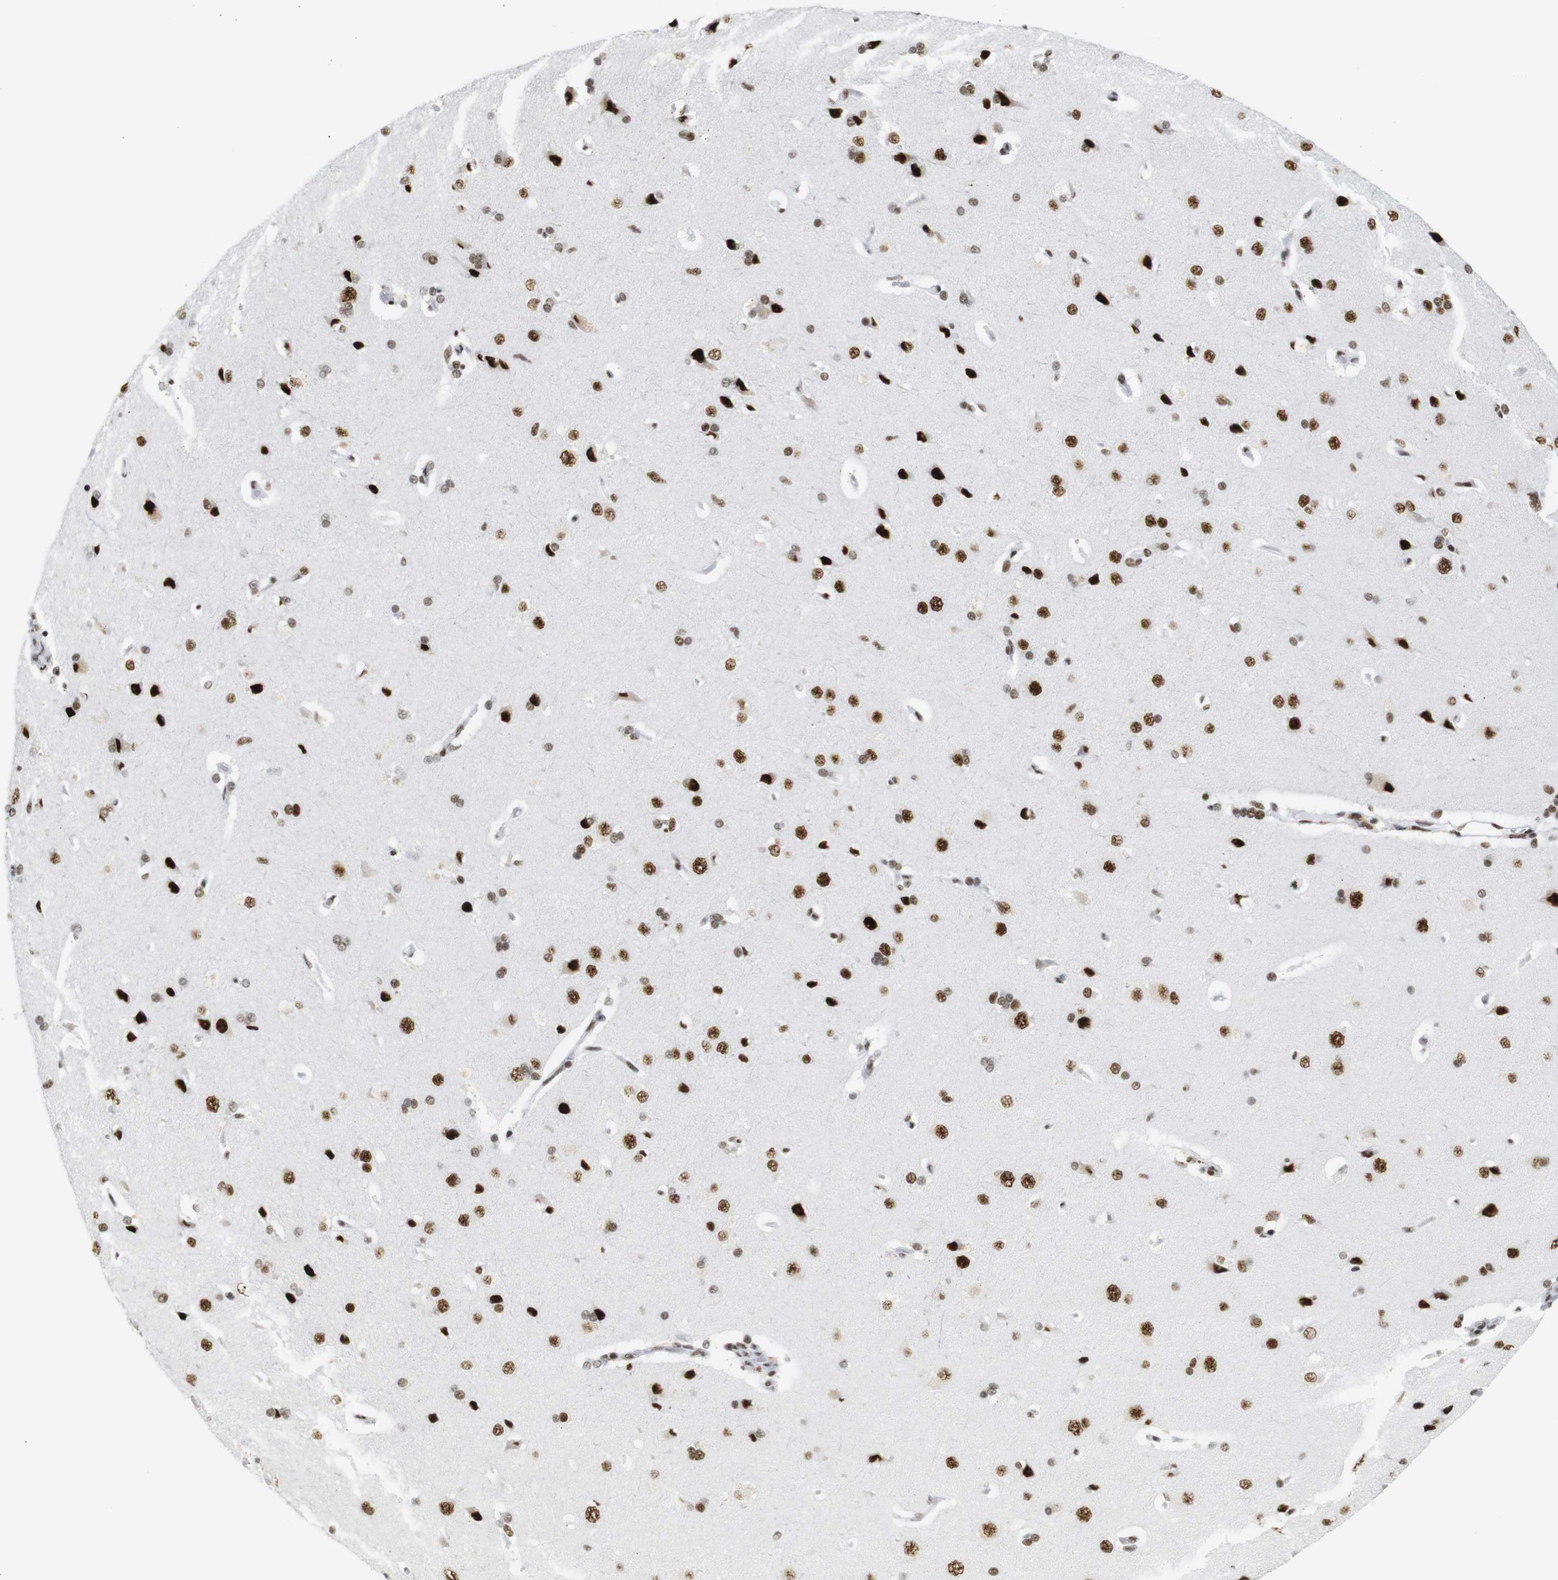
{"staining": {"intensity": "moderate", "quantity": ">75%", "location": "nuclear"}, "tissue": "cerebral cortex", "cell_type": "Endothelial cells", "image_type": "normal", "snomed": [{"axis": "morphology", "description": "Normal tissue, NOS"}, {"axis": "topography", "description": "Cerebral cortex"}], "caption": "Immunohistochemistry (IHC) photomicrograph of unremarkable cerebral cortex: cerebral cortex stained using IHC reveals medium levels of moderate protein expression localized specifically in the nuclear of endothelial cells, appearing as a nuclear brown color.", "gene": "TRA2B", "patient": {"sex": "male", "age": 62}}